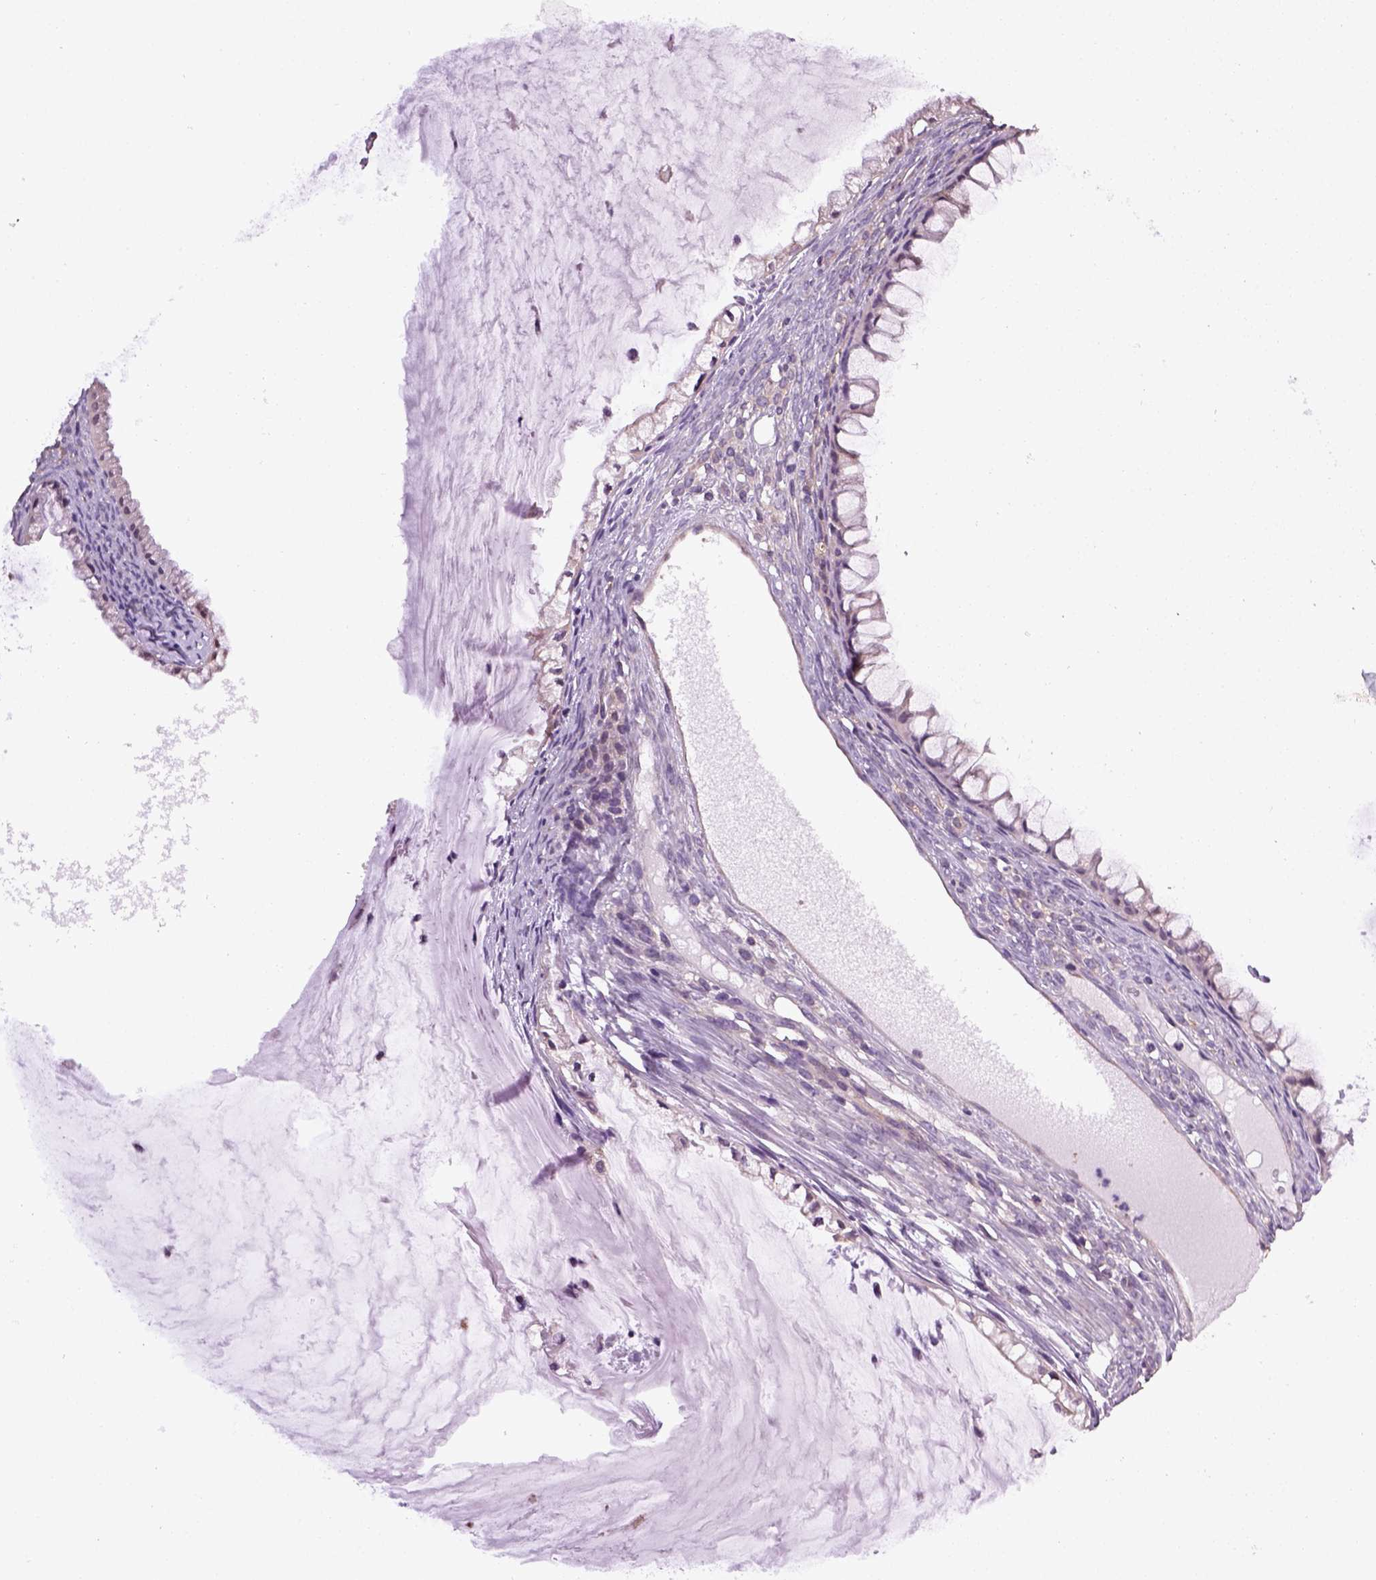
{"staining": {"intensity": "negative", "quantity": "none", "location": "none"}, "tissue": "ovarian cancer", "cell_type": "Tumor cells", "image_type": "cancer", "snomed": [{"axis": "morphology", "description": "Cystadenocarcinoma, mucinous, NOS"}, {"axis": "topography", "description": "Ovary"}], "caption": "Immunohistochemical staining of mucinous cystadenocarcinoma (ovarian) demonstrates no significant positivity in tumor cells.", "gene": "TPRG1", "patient": {"sex": "female", "age": 57}}